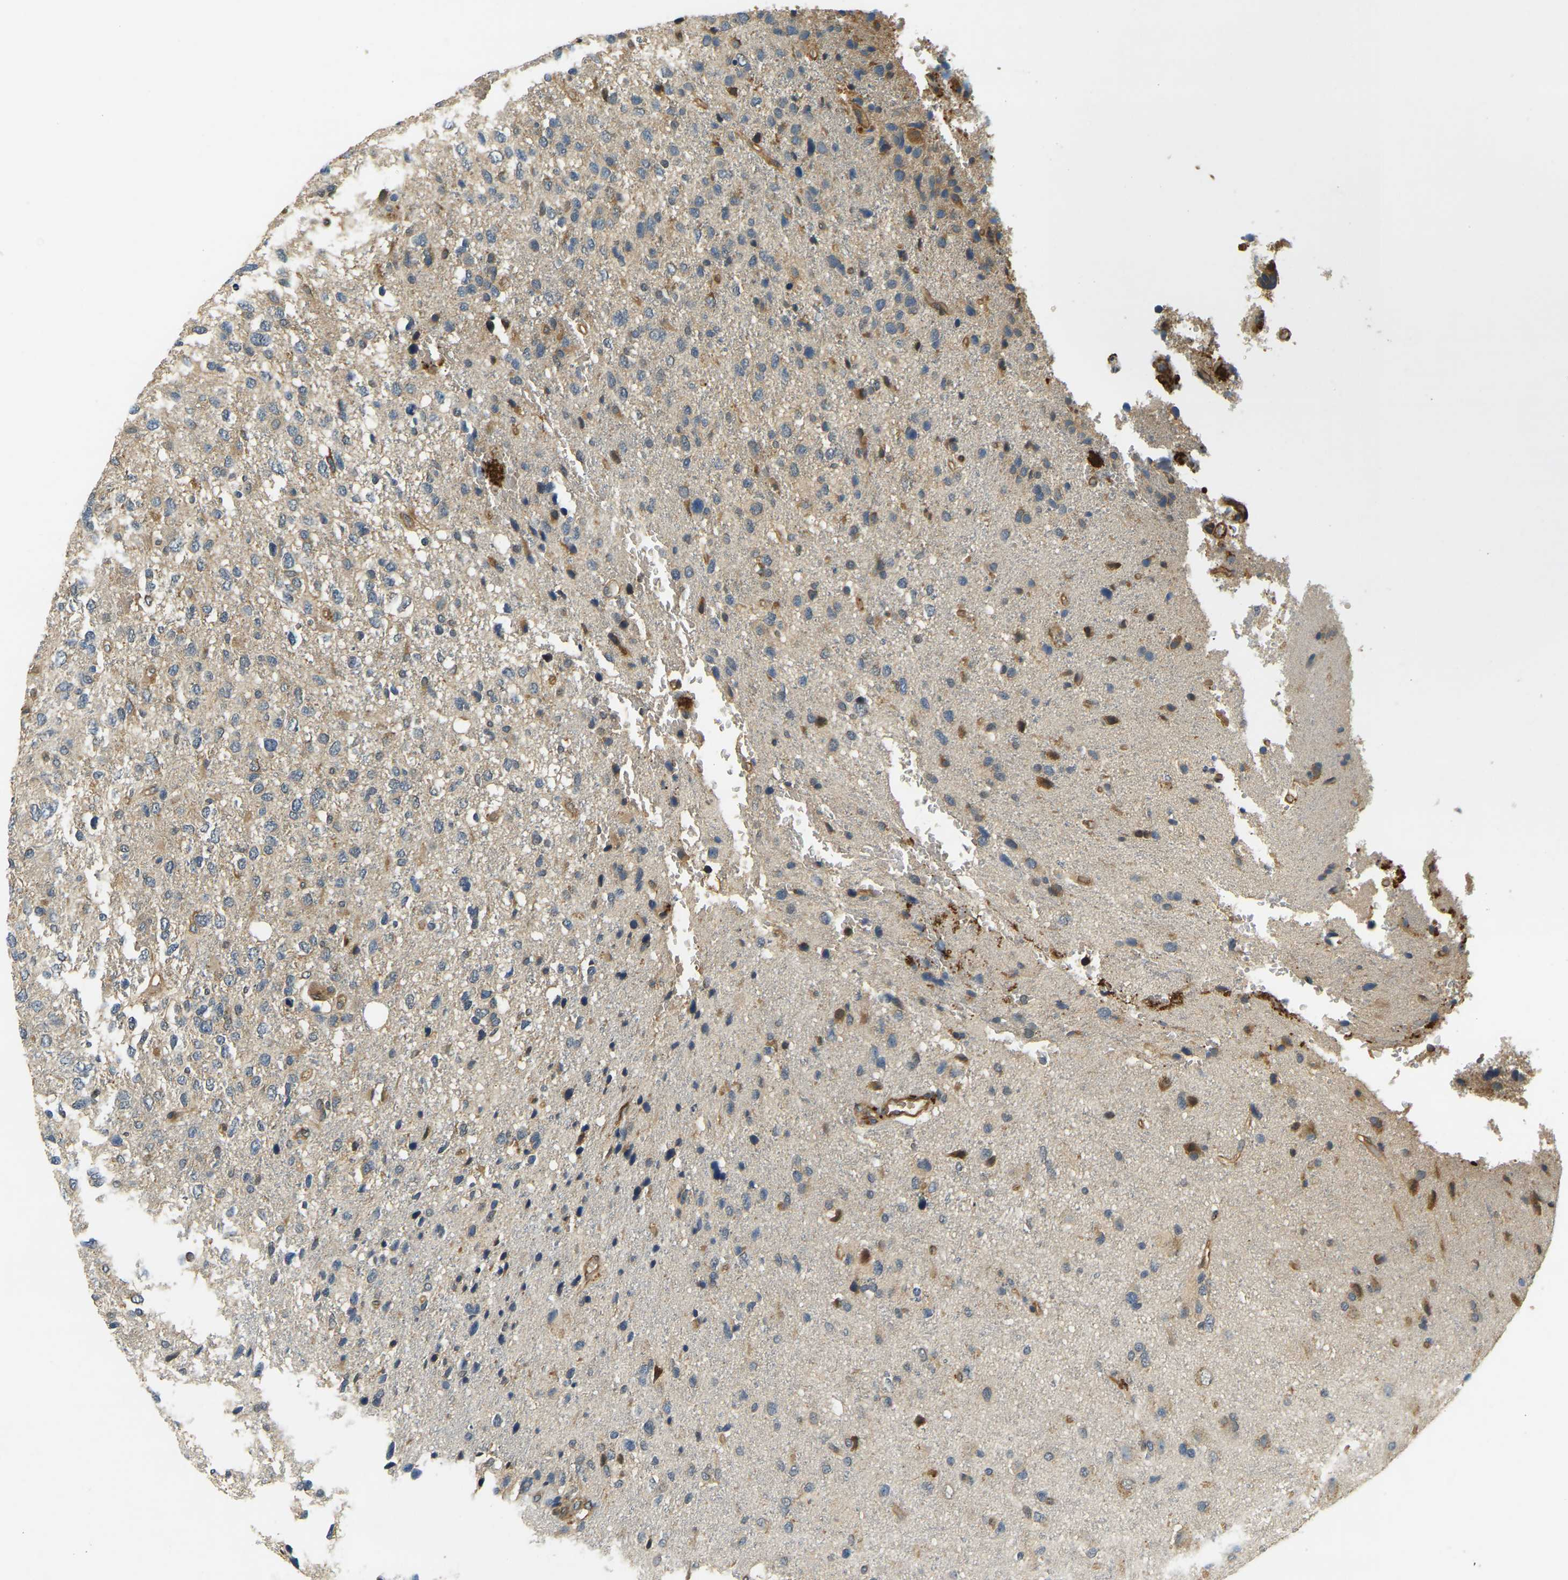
{"staining": {"intensity": "weak", "quantity": "<25%", "location": "cytoplasmic/membranous"}, "tissue": "glioma", "cell_type": "Tumor cells", "image_type": "cancer", "snomed": [{"axis": "morphology", "description": "Glioma, malignant, High grade"}, {"axis": "topography", "description": "Brain"}], "caption": "Tumor cells show no significant protein expression in malignant glioma (high-grade).", "gene": "ERGIC1", "patient": {"sex": "female", "age": 58}}